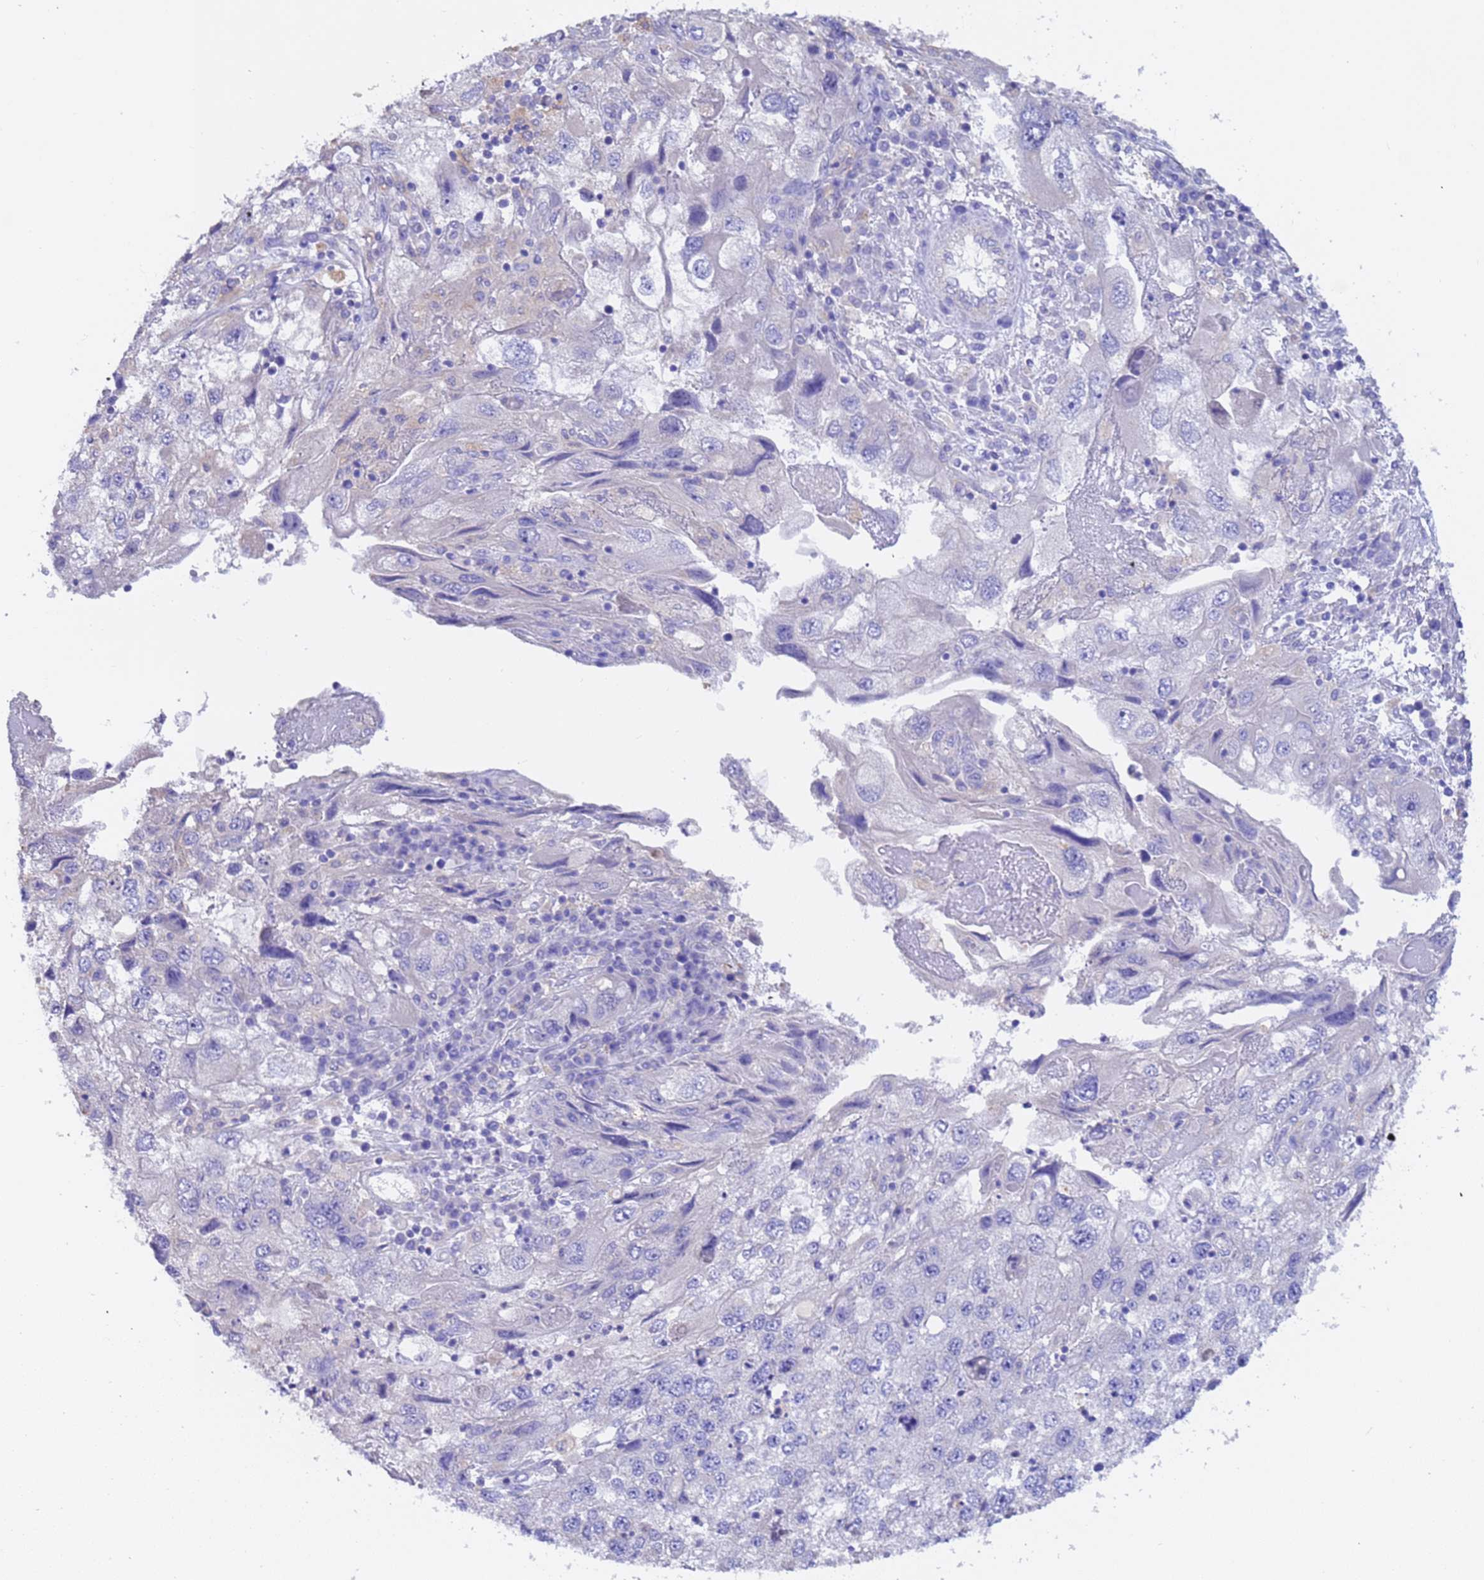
{"staining": {"intensity": "negative", "quantity": "none", "location": "none"}, "tissue": "endometrial cancer", "cell_type": "Tumor cells", "image_type": "cancer", "snomed": [{"axis": "morphology", "description": "Adenocarcinoma, NOS"}, {"axis": "topography", "description": "Endometrium"}], "caption": "Micrograph shows no significant protein staining in tumor cells of endometrial cancer (adenocarcinoma).", "gene": "SRL", "patient": {"sex": "female", "age": 49}}